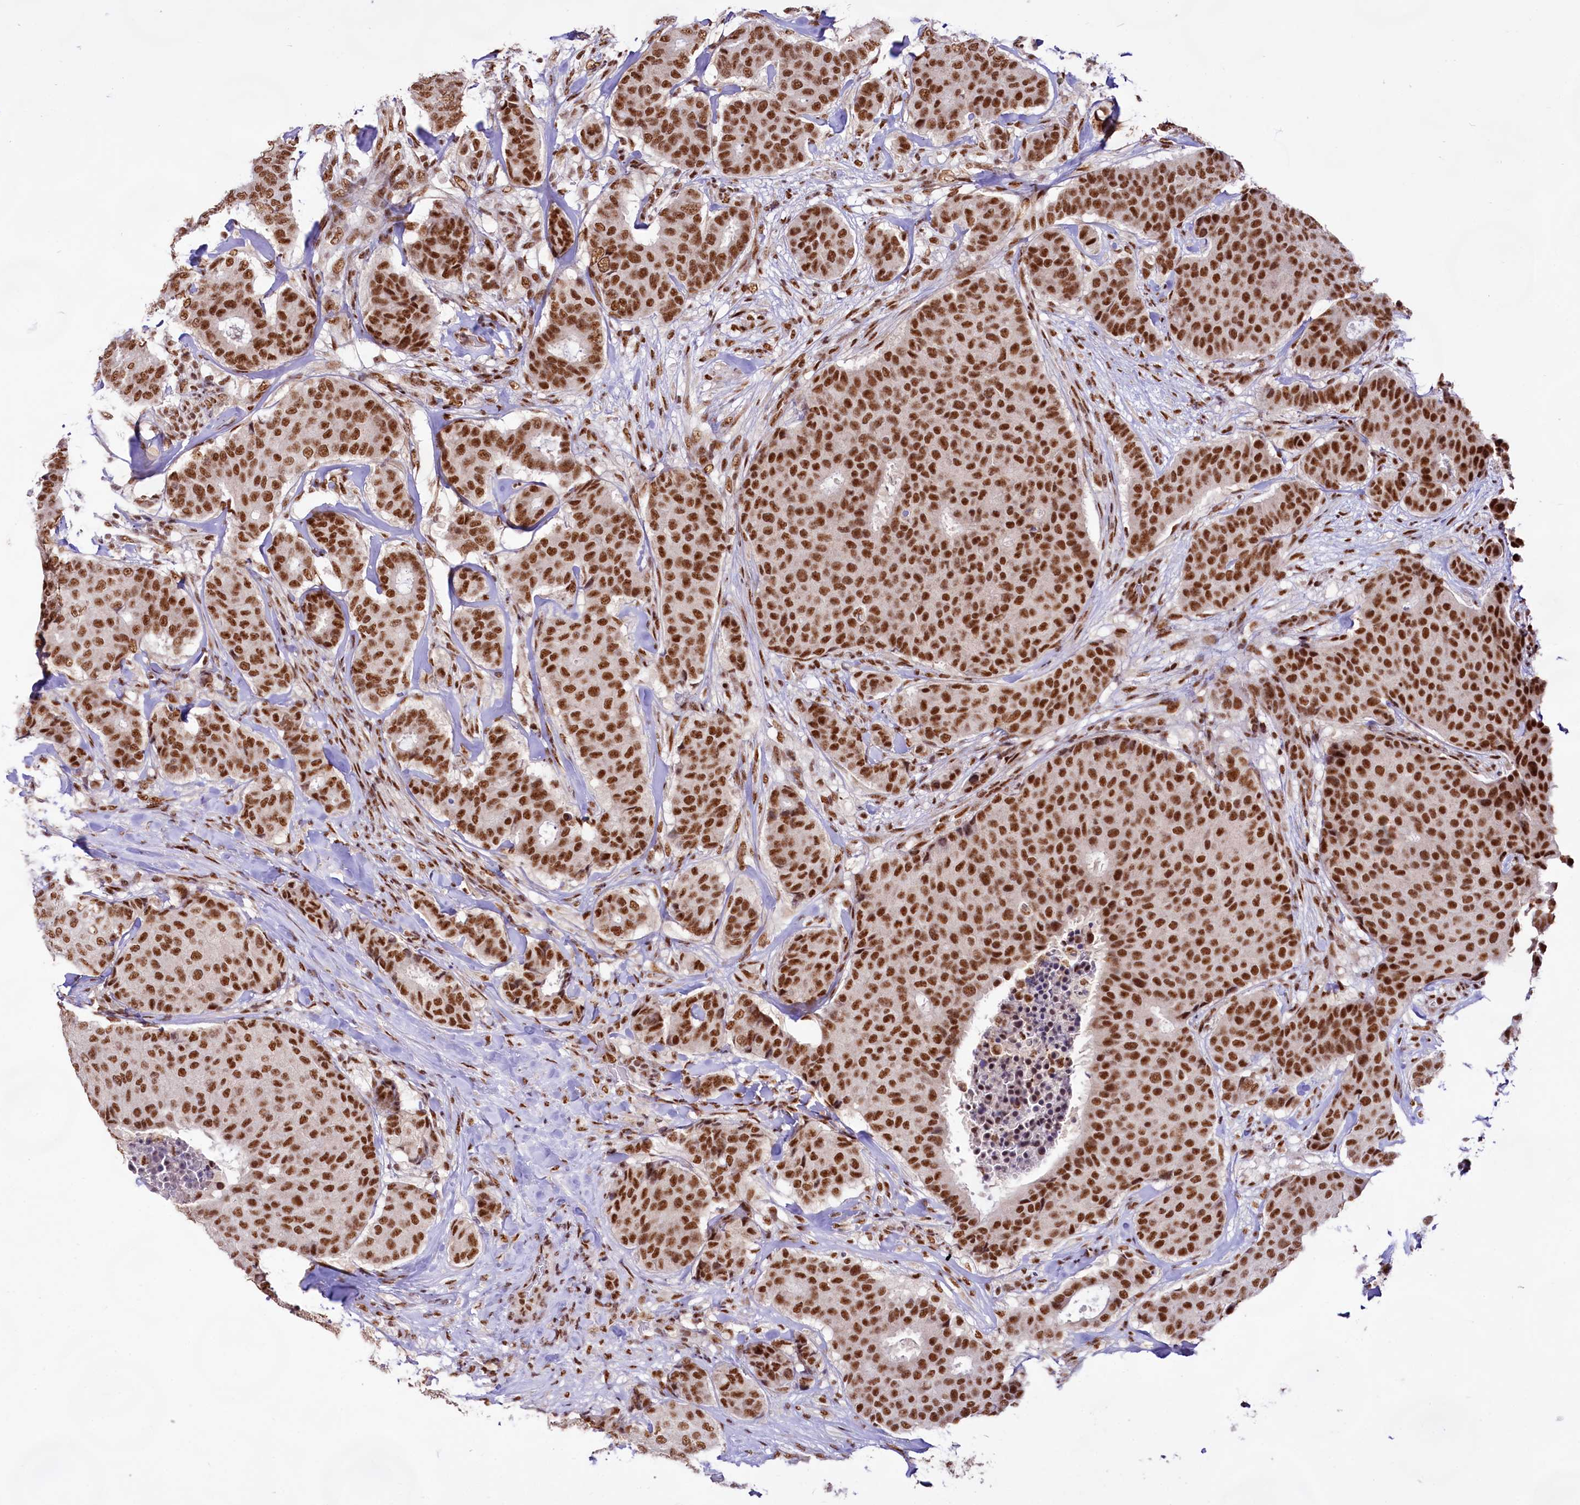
{"staining": {"intensity": "strong", "quantity": ">75%", "location": "nuclear"}, "tissue": "breast cancer", "cell_type": "Tumor cells", "image_type": "cancer", "snomed": [{"axis": "morphology", "description": "Duct carcinoma"}, {"axis": "topography", "description": "Breast"}], "caption": "Protein staining of breast cancer (invasive ductal carcinoma) tissue reveals strong nuclear staining in about >75% of tumor cells. The staining was performed using DAB (3,3'-diaminobenzidine), with brown indicating positive protein expression. Nuclei are stained blue with hematoxylin.", "gene": "HIRA", "patient": {"sex": "female", "age": 75}}